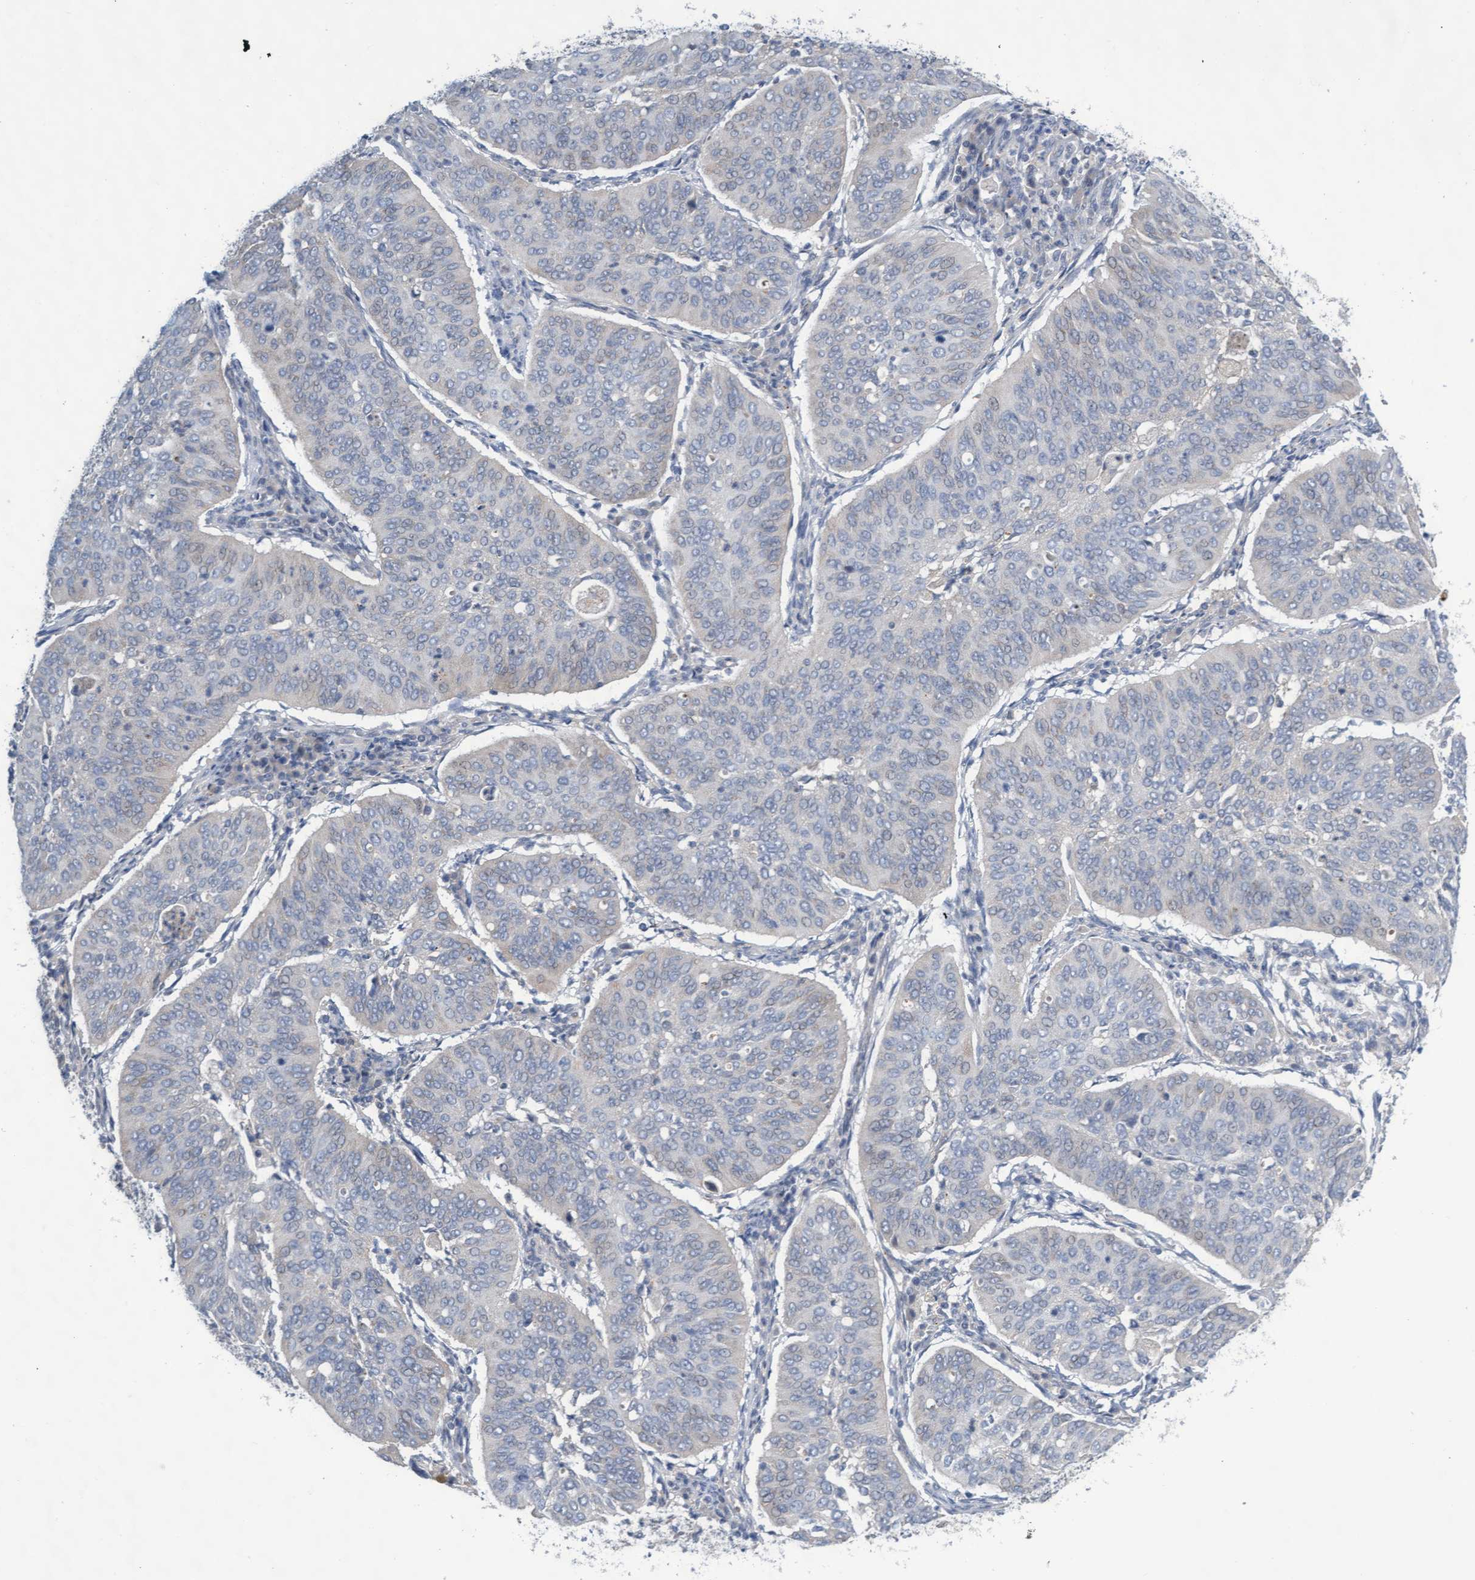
{"staining": {"intensity": "negative", "quantity": "none", "location": "none"}, "tissue": "cervical cancer", "cell_type": "Tumor cells", "image_type": "cancer", "snomed": [{"axis": "morphology", "description": "Normal tissue, NOS"}, {"axis": "morphology", "description": "Squamous cell carcinoma, NOS"}, {"axis": "topography", "description": "Cervix"}], "caption": "An image of cervical cancer stained for a protein demonstrates no brown staining in tumor cells.", "gene": "ABCF2", "patient": {"sex": "female", "age": 39}}